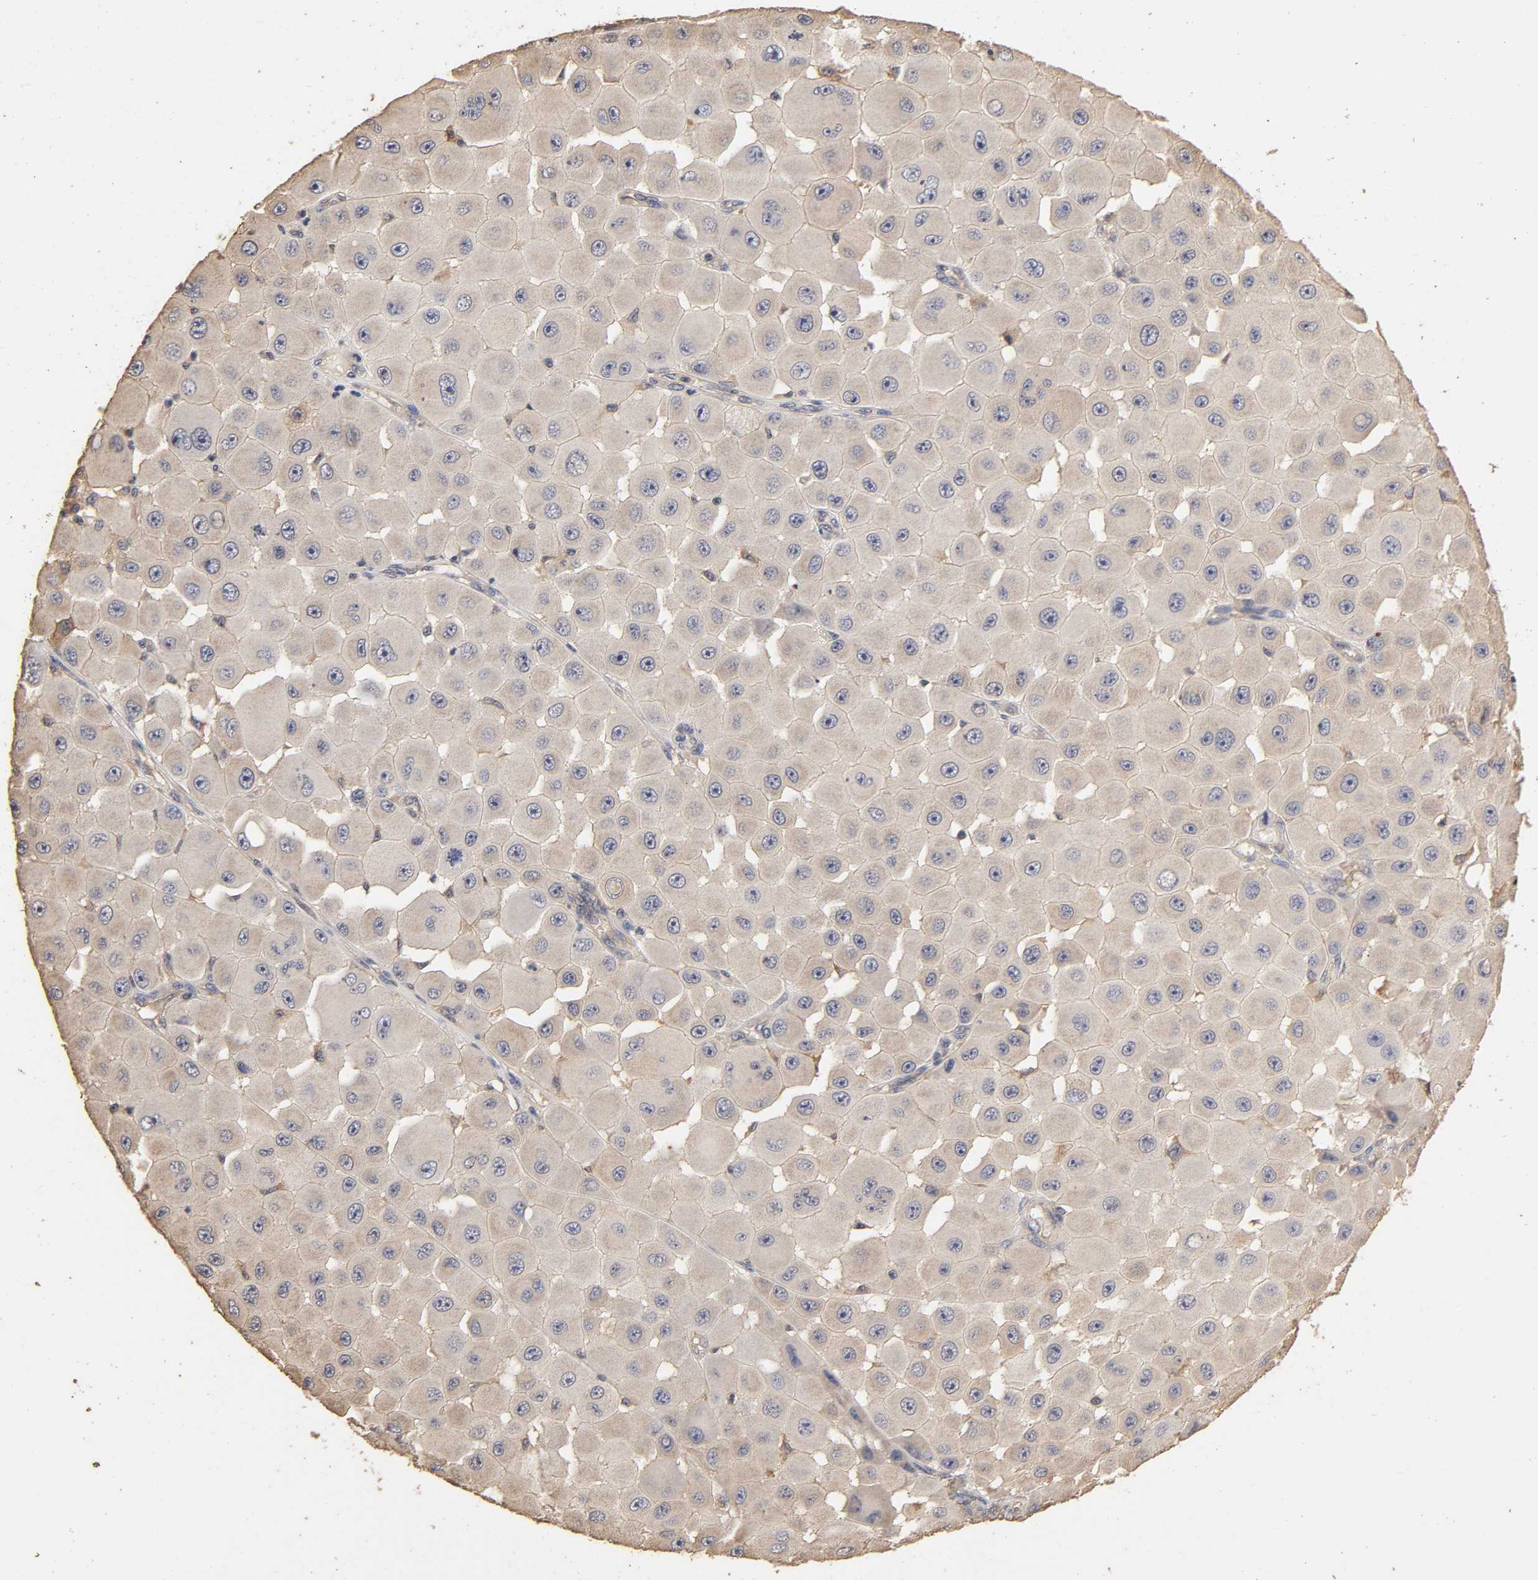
{"staining": {"intensity": "negative", "quantity": "none", "location": "none"}, "tissue": "melanoma", "cell_type": "Tumor cells", "image_type": "cancer", "snomed": [{"axis": "morphology", "description": "Malignant melanoma, NOS"}, {"axis": "topography", "description": "Skin"}], "caption": "An image of melanoma stained for a protein demonstrates no brown staining in tumor cells.", "gene": "VSIG4", "patient": {"sex": "female", "age": 81}}